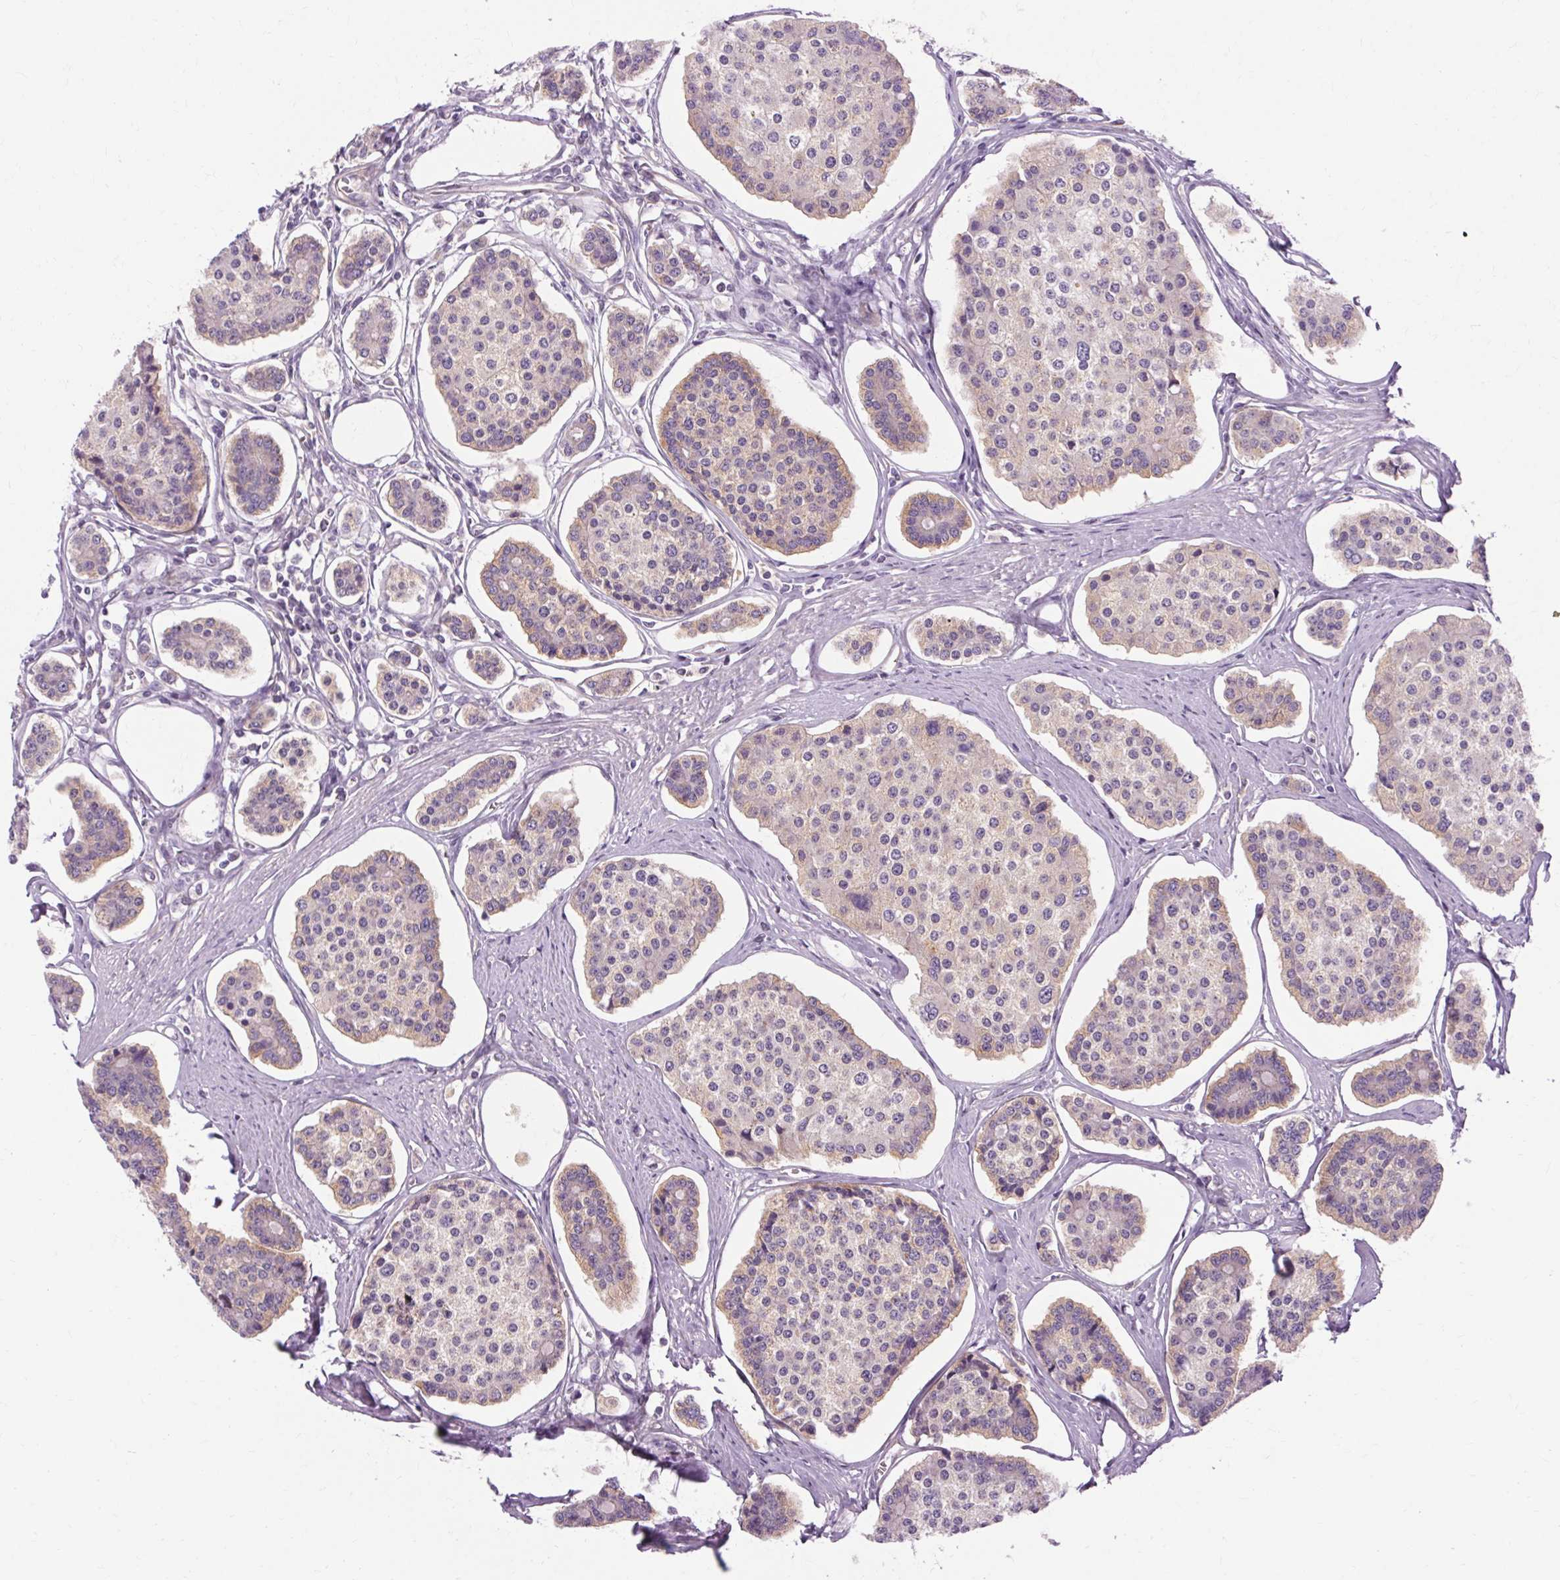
{"staining": {"intensity": "weak", "quantity": "25%-75%", "location": "cytoplasmic/membranous"}, "tissue": "carcinoid", "cell_type": "Tumor cells", "image_type": "cancer", "snomed": [{"axis": "morphology", "description": "Carcinoid, malignant, NOS"}, {"axis": "topography", "description": "Small intestine"}], "caption": "This photomicrograph shows immunohistochemistry (IHC) staining of human carcinoid, with low weak cytoplasmic/membranous staining in about 25%-75% of tumor cells.", "gene": "TM6SF1", "patient": {"sex": "female", "age": 65}}